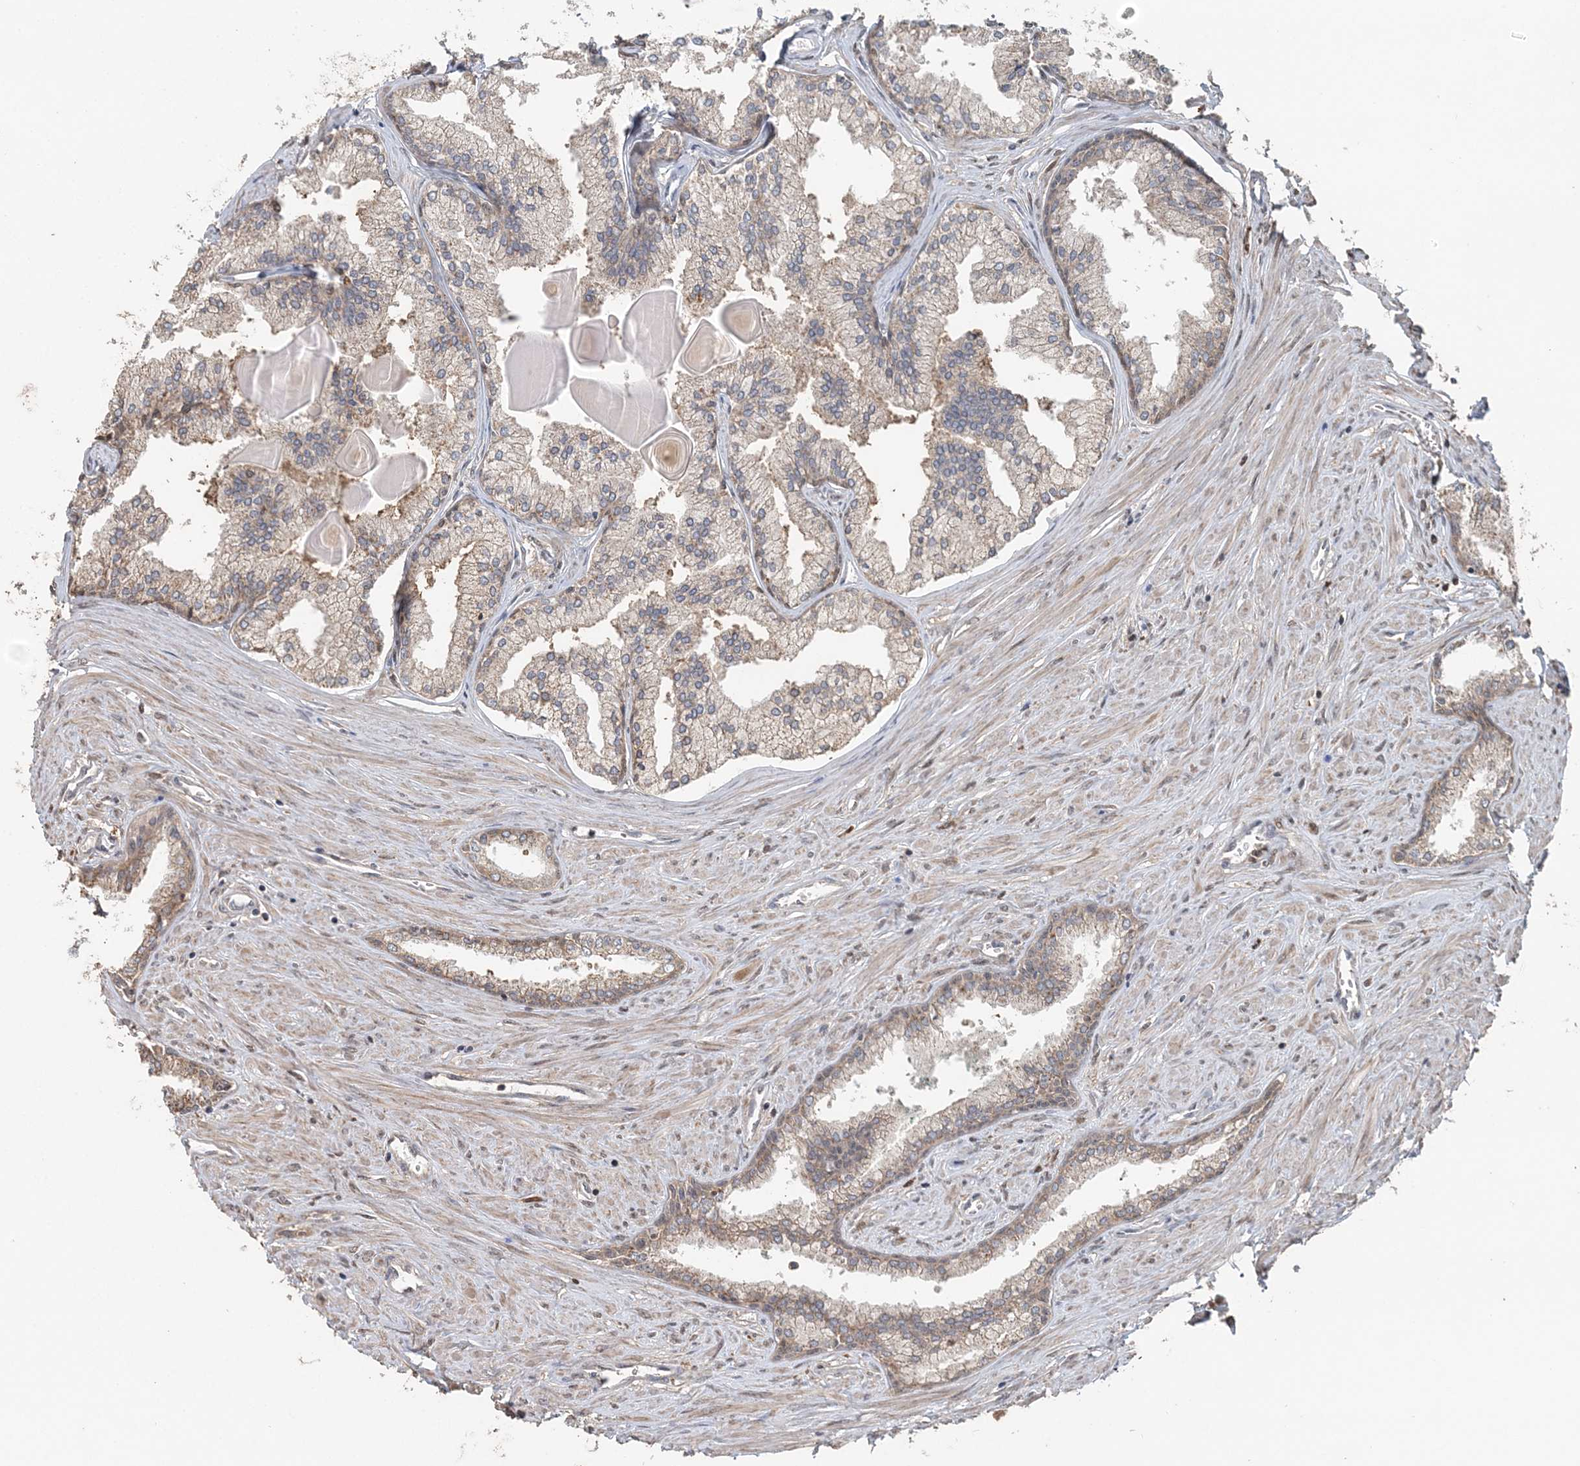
{"staining": {"intensity": "weak", "quantity": "25%-75%", "location": "cytoplasmic/membranous"}, "tissue": "prostate cancer", "cell_type": "Tumor cells", "image_type": "cancer", "snomed": [{"axis": "morphology", "description": "Adenocarcinoma, High grade"}, {"axis": "topography", "description": "Prostate"}], "caption": "Prostate cancer (high-grade adenocarcinoma) stained for a protein reveals weak cytoplasmic/membranous positivity in tumor cells.", "gene": "SLU7", "patient": {"sex": "male", "age": 68}}